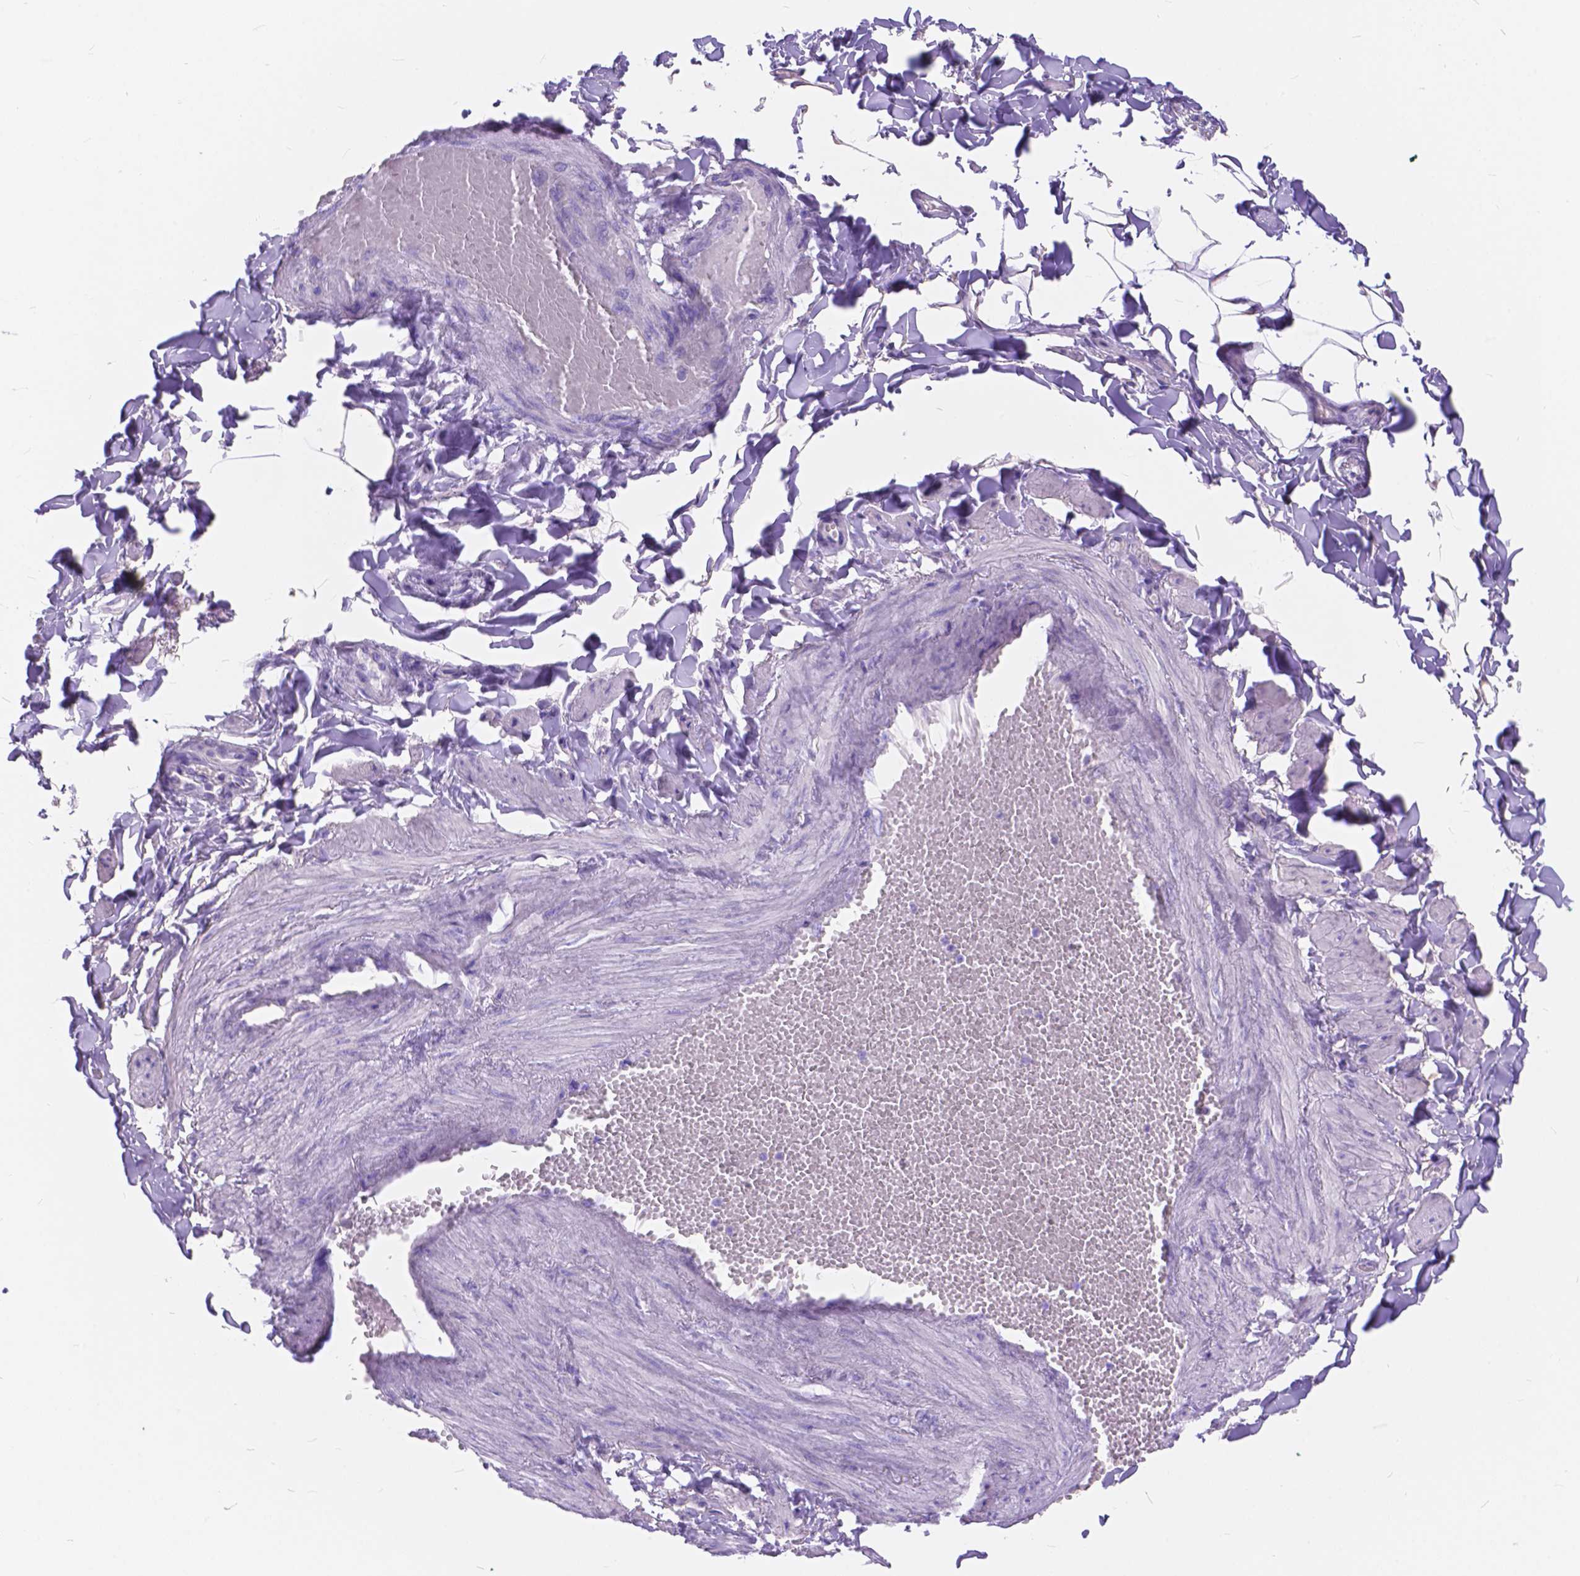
{"staining": {"intensity": "negative", "quantity": "none", "location": "none"}, "tissue": "adipose tissue", "cell_type": "Adipocytes", "image_type": "normal", "snomed": [{"axis": "morphology", "description": "Normal tissue, NOS"}, {"axis": "topography", "description": "Epididymis"}, {"axis": "topography", "description": "Peripheral nerve tissue"}], "caption": "Immunohistochemical staining of unremarkable adipose tissue displays no significant staining in adipocytes. (Stains: DAB (3,3'-diaminobenzidine) IHC with hematoxylin counter stain, Microscopy: brightfield microscopy at high magnification).", "gene": "FOXL2", "patient": {"sex": "male", "age": 32}}